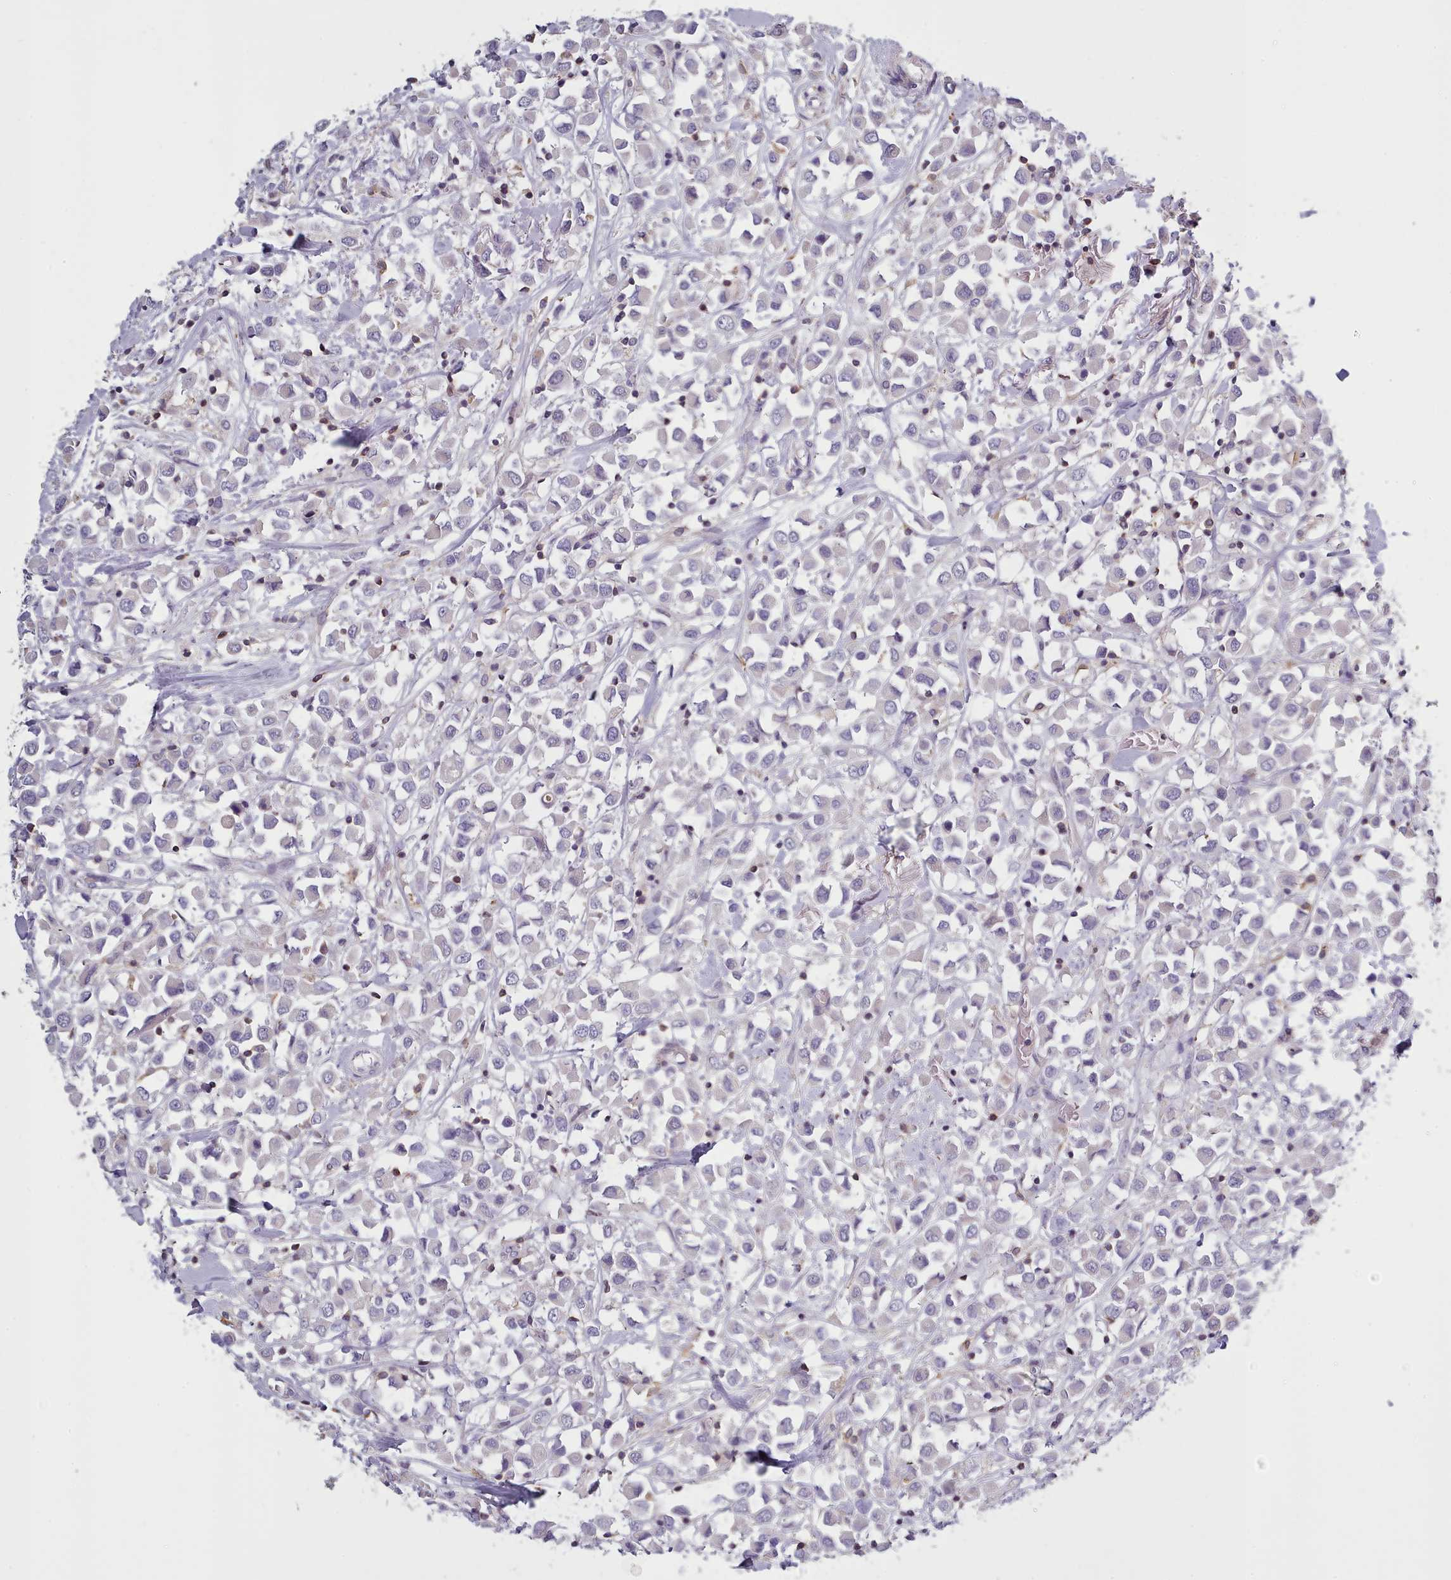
{"staining": {"intensity": "negative", "quantity": "none", "location": "none"}, "tissue": "breast cancer", "cell_type": "Tumor cells", "image_type": "cancer", "snomed": [{"axis": "morphology", "description": "Duct carcinoma"}, {"axis": "topography", "description": "Breast"}], "caption": "High power microscopy image of an IHC histopathology image of breast cancer, revealing no significant expression in tumor cells.", "gene": "RAC2", "patient": {"sex": "female", "age": 61}}